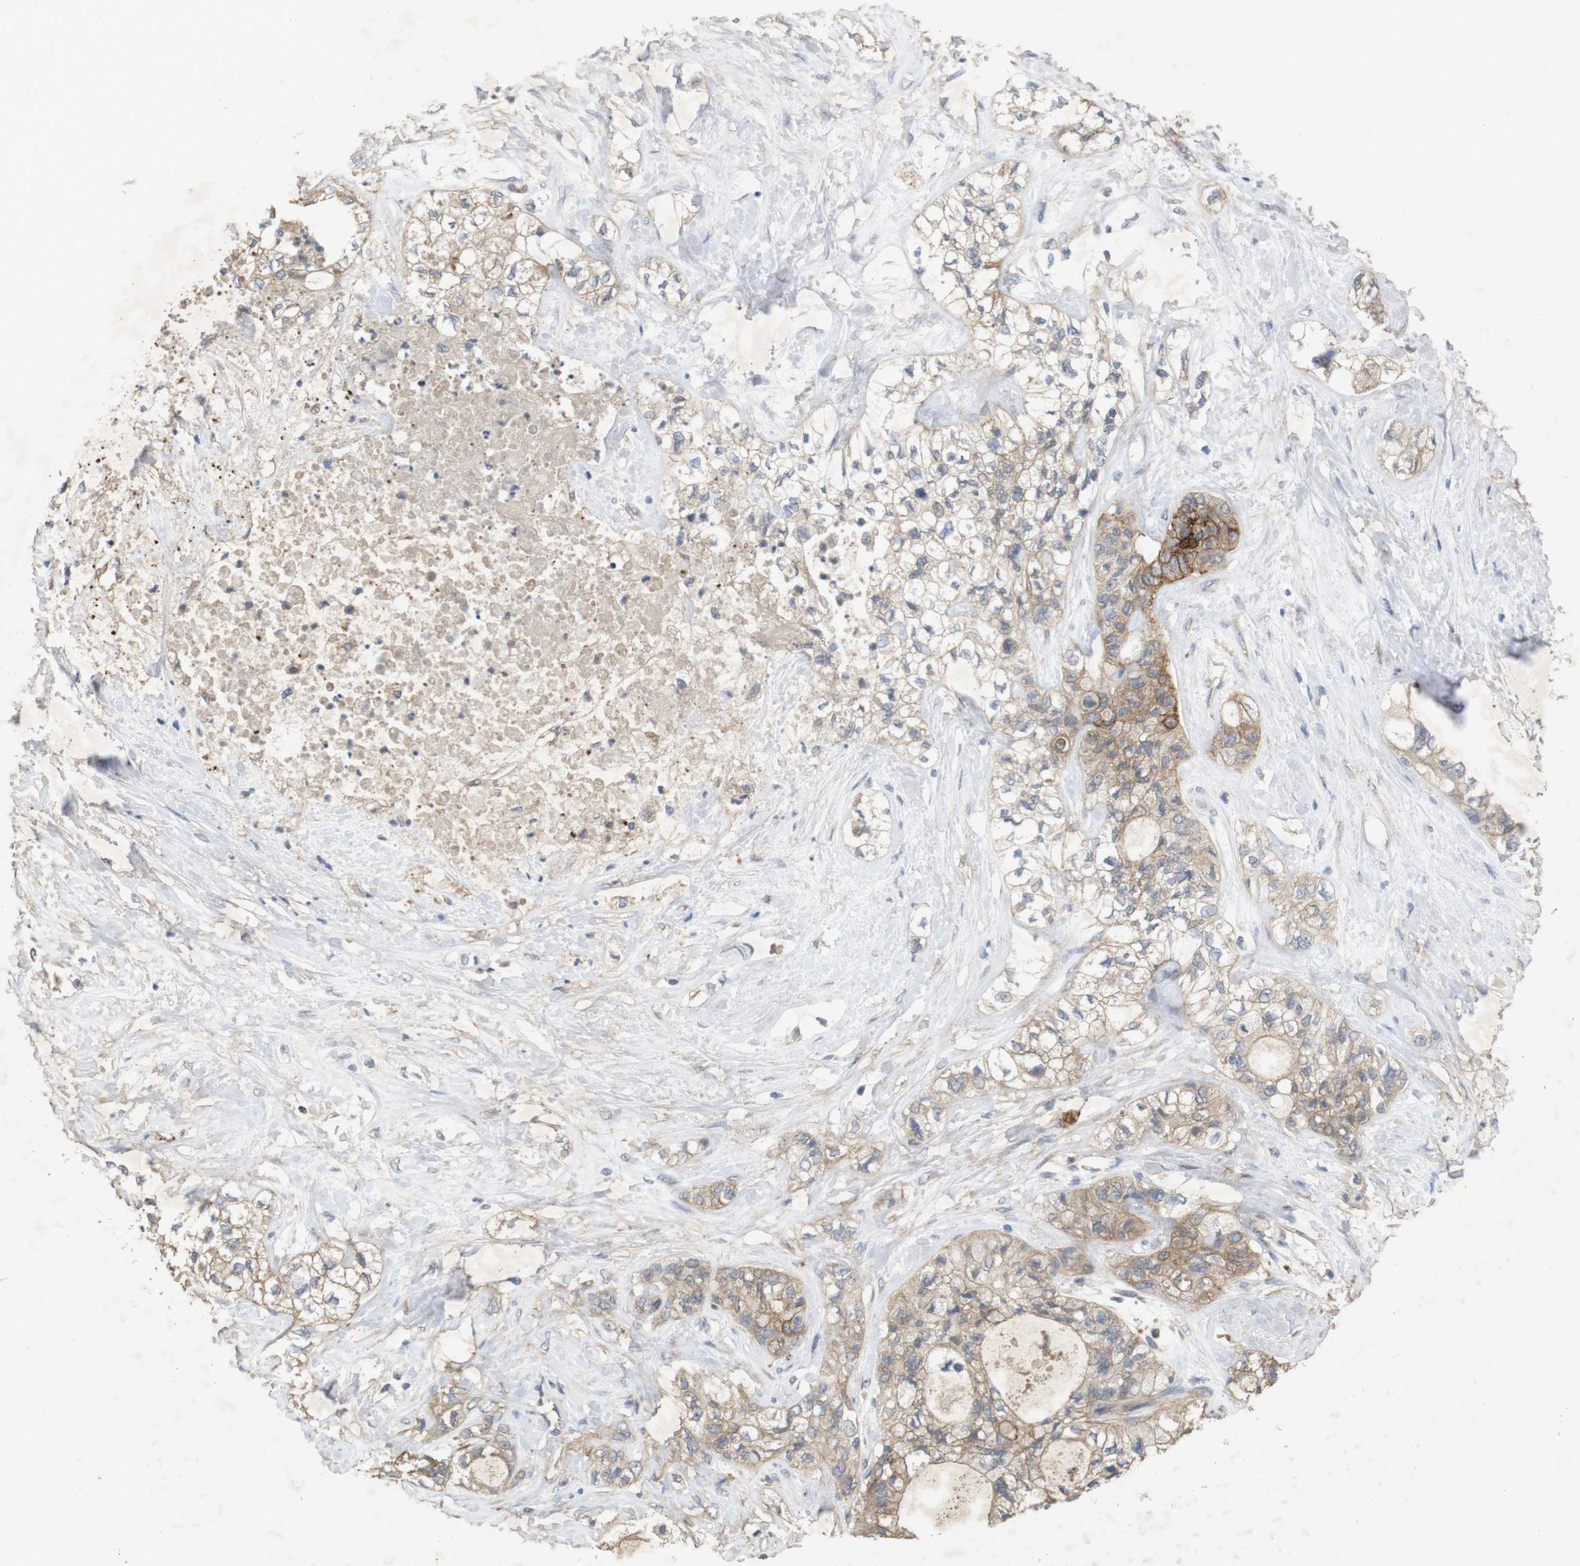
{"staining": {"intensity": "weak", "quantity": ">75%", "location": "cytoplasmic/membranous"}, "tissue": "pancreatic cancer", "cell_type": "Tumor cells", "image_type": "cancer", "snomed": [{"axis": "morphology", "description": "Adenocarcinoma, NOS"}, {"axis": "topography", "description": "Pancreas"}], "caption": "Protein expression by IHC displays weak cytoplasmic/membranous expression in about >75% of tumor cells in pancreatic cancer (adenocarcinoma).", "gene": "KCNS3", "patient": {"sex": "male", "age": 70}}